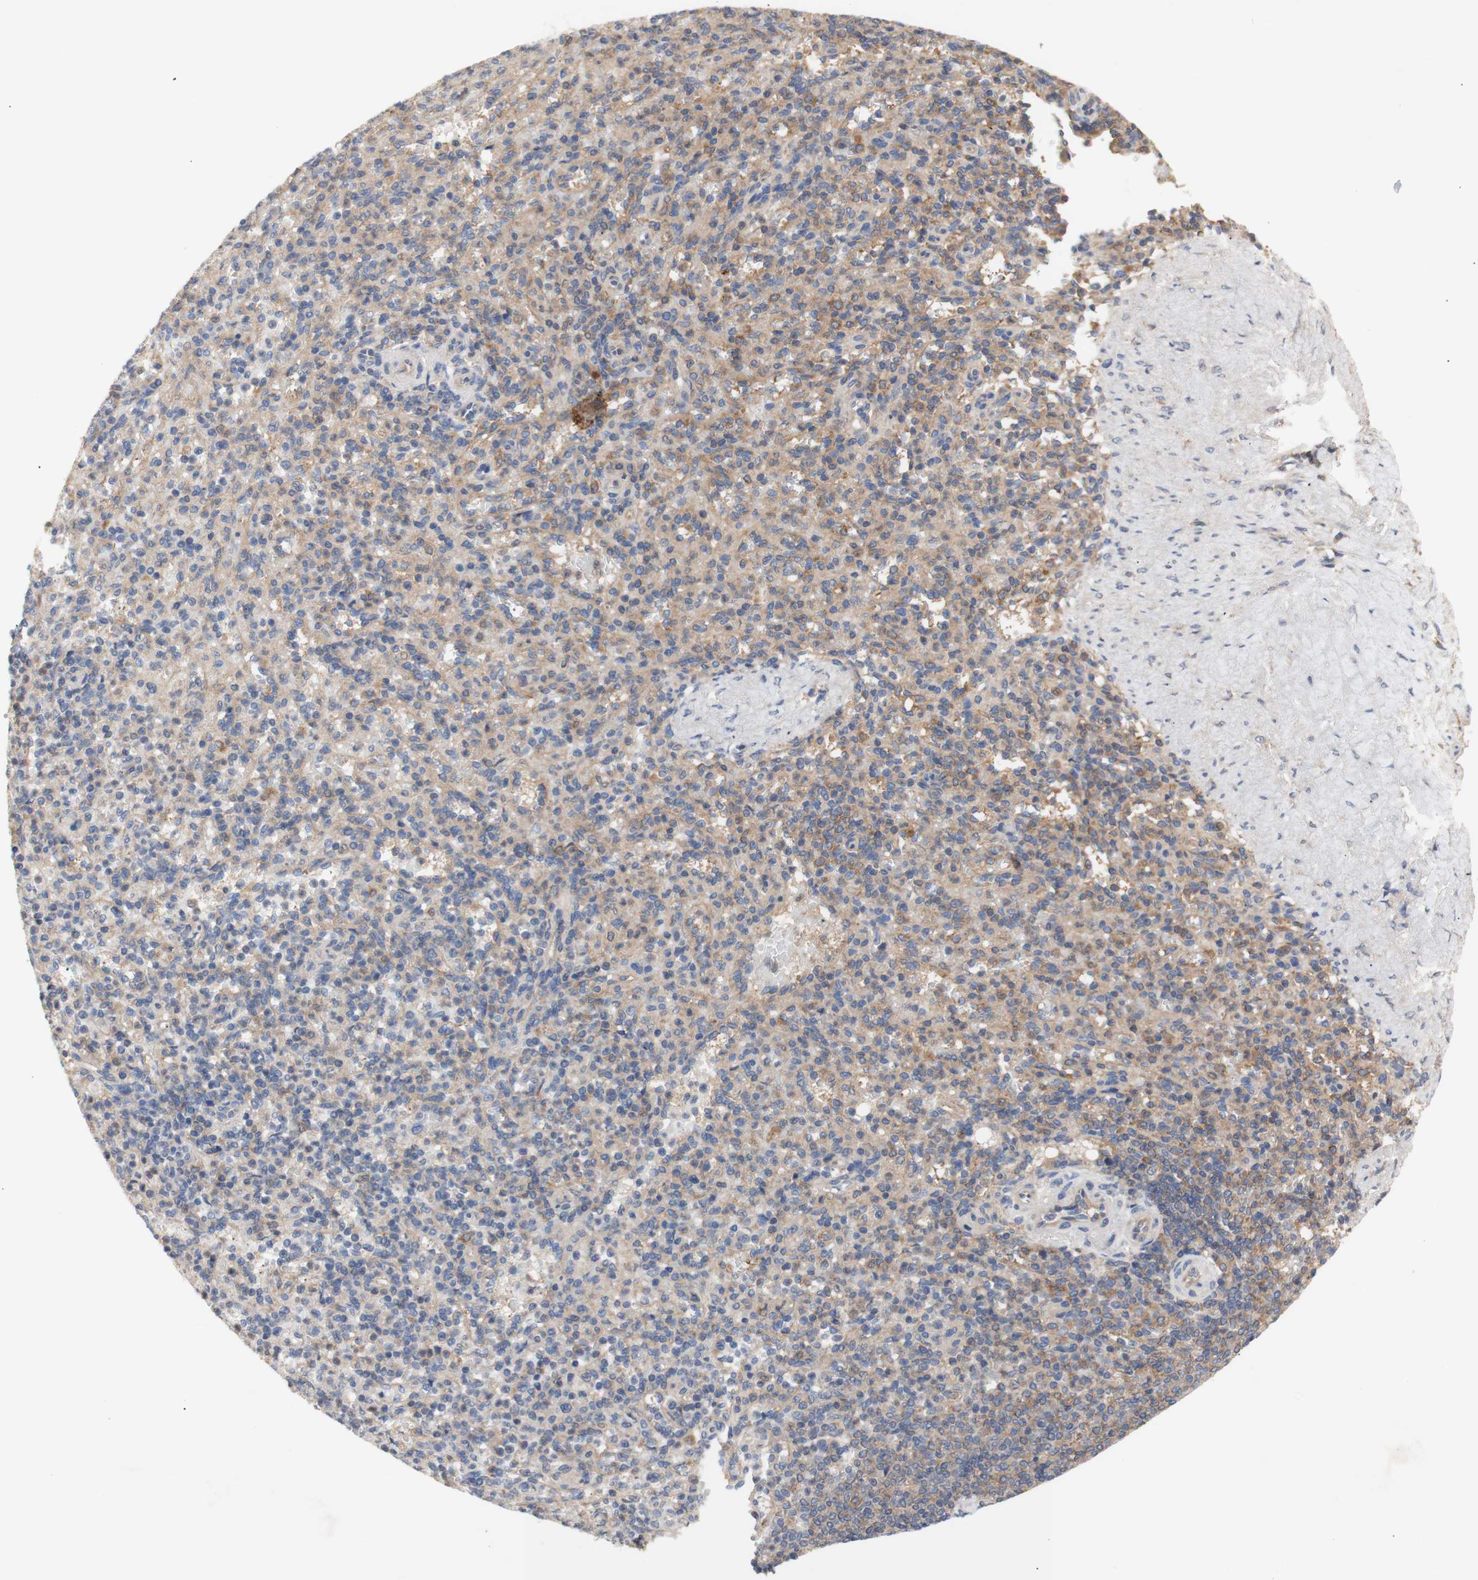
{"staining": {"intensity": "moderate", "quantity": "<25%", "location": "cytoplasmic/membranous"}, "tissue": "spleen", "cell_type": "Cells in red pulp", "image_type": "normal", "snomed": [{"axis": "morphology", "description": "Normal tissue, NOS"}, {"axis": "topography", "description": "Spleen"}], "caption": "Immunohistochemistry (IHC) (DAB) staining of normal human spleen demonstrates moderate cytoplasmic/membranous protein staining in about <25% of cells in red pulp.", "gene": "IKBKG", "patient": {"sex": "female", "age": 74}}